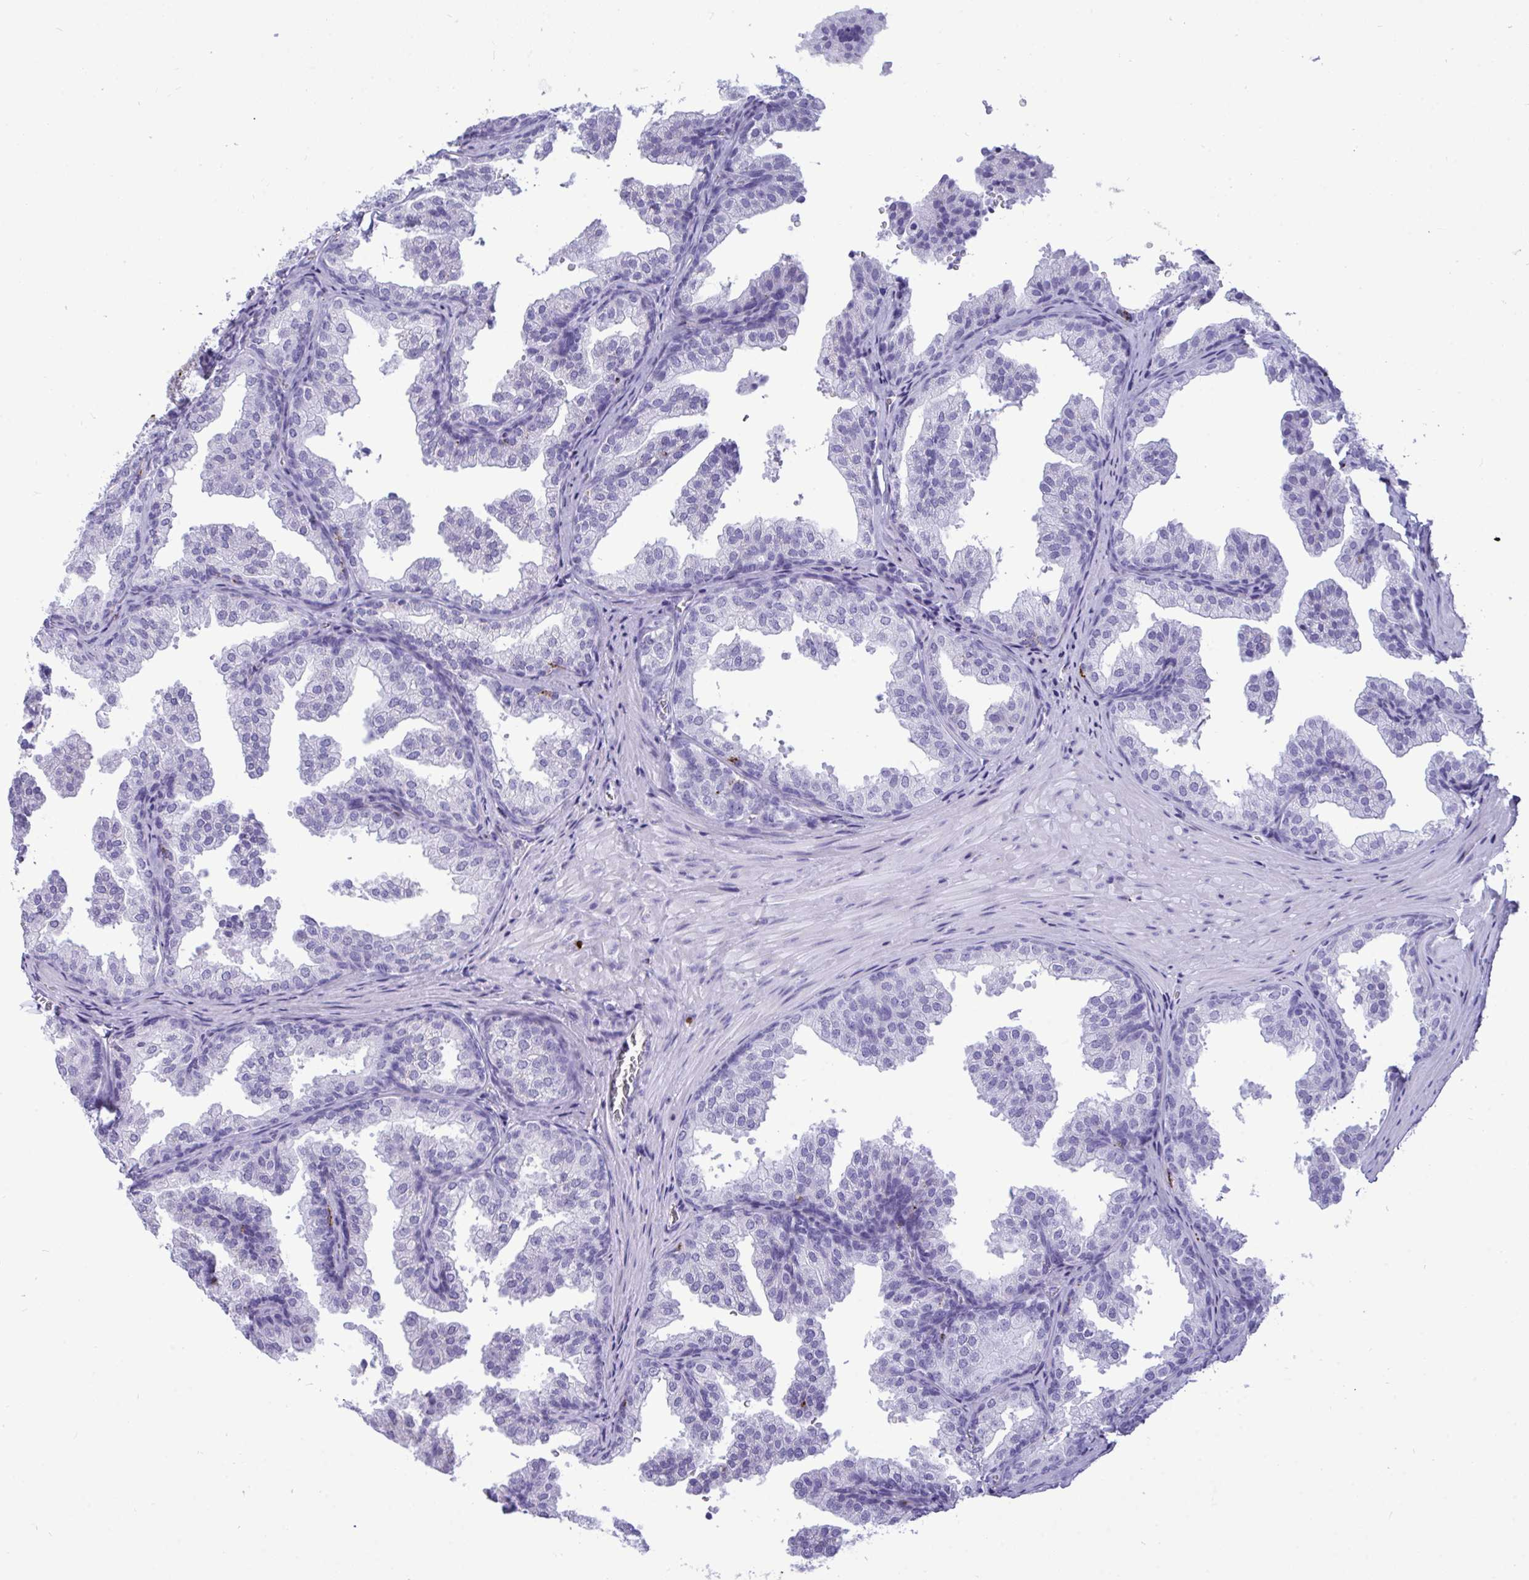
{"staining": {"intensity": "negative", "quantity": "none", "location": "none"}, "tissue": "prostate", "cell_type": "Glandular cells", "image_type": "normal", "snomed": [{"axis": "morphology", "description": "Normal tissue, NOS"}, {"axis": "topography", "description": "Prostate"}], "caption": "High magnification brightfield microscopy of benign prostate stained with DAB (brown) and counterstained with hematoxylin (blue): glandular cells show no significant positivity.", "gene": "CPVL", "patient": {"sex": "male", "age": 37}}